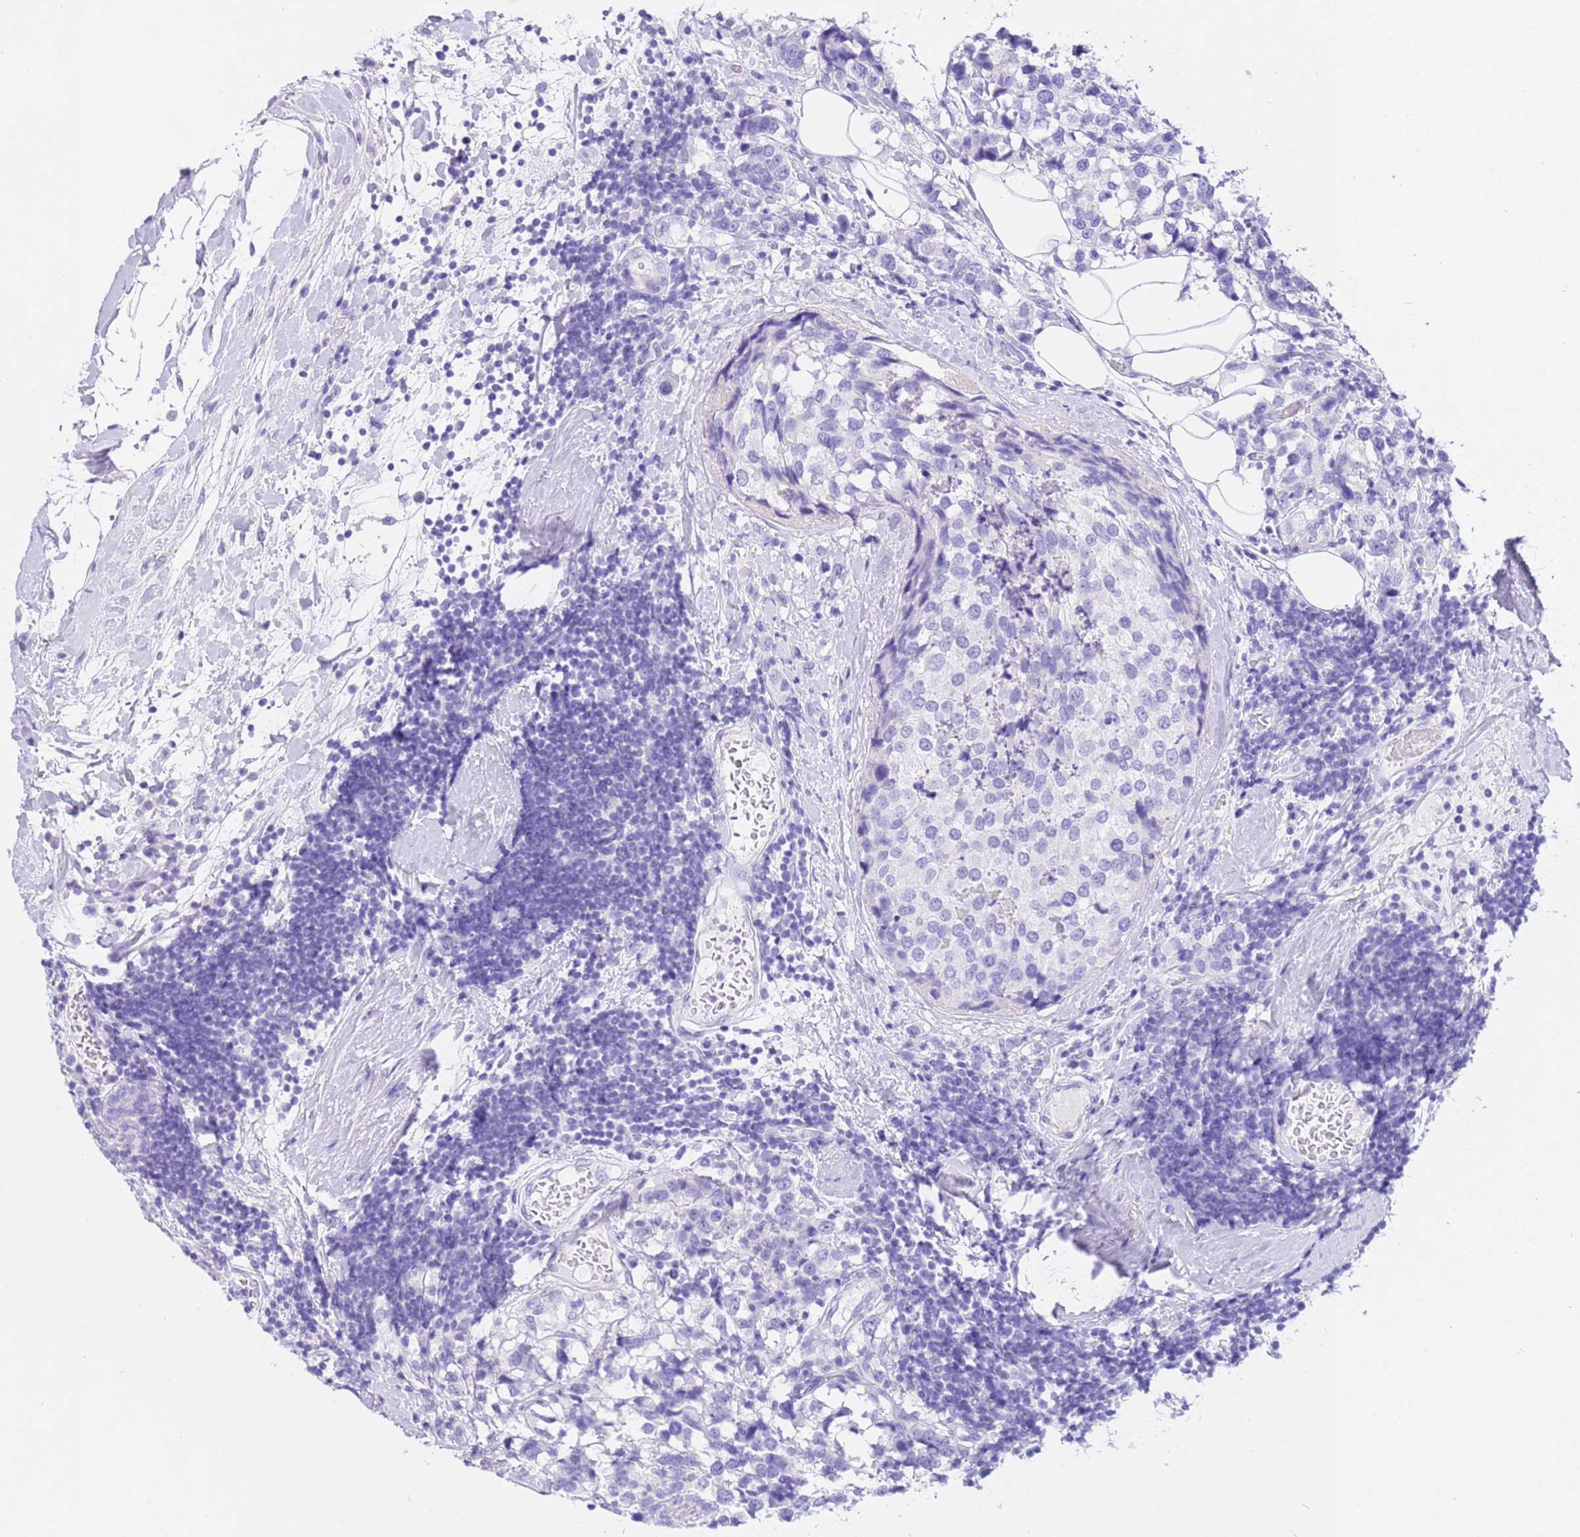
{"staining": {"intensity": "negative", "quantity": "none", "location": "none"}, "tissue": "breast cancer", "cell_type": "Tumor cells", "image_type": "cancer", "snomed": [{"axis": "morphology", "description": "Lobular carcinoma"}, {"axis": "topography", "description": "Breast"}], "caption": "Tumor cells are negative for protein expression in human breast lobular carcinoma.", "gene": "CPB1", "patient": {"sex": "female", "age": 59}}